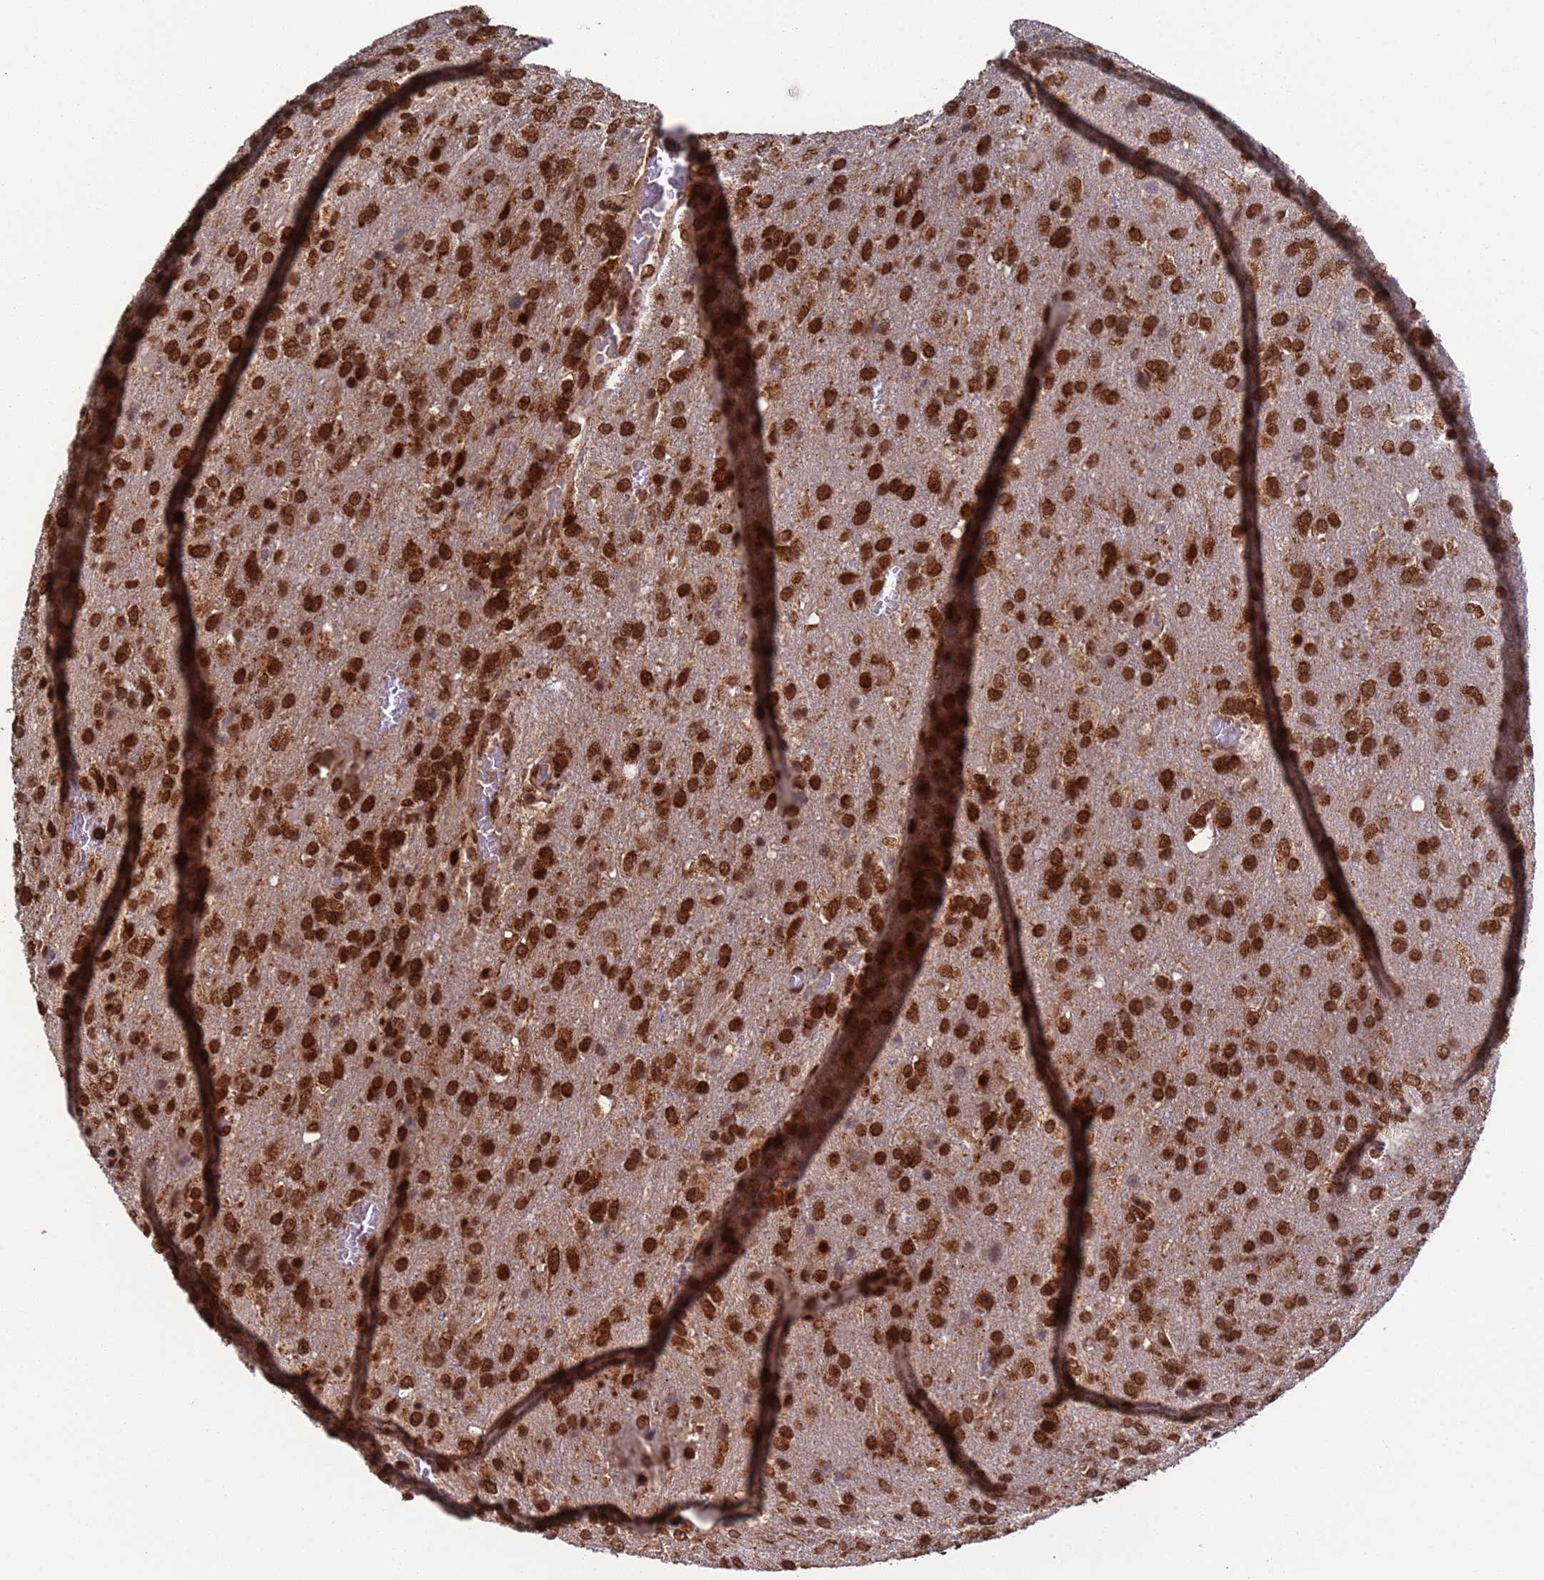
{"staining": {"intensity": "strong", "quantity": ">75%", "location": "cytoplasmic/membranous,nuclear"}, "tissue": "glioma", "cell_type": "Tumor cells", "image_type": "cancer", "snomed": [{"axis": "morphology", "description": "Glioma, malignant, High grade"}, {"axis": "topography", "description": "Brain"}], "caption": "Immunohistochemical staining of human glioma exhibits strong cytoplasmic/membranous and nuclear protein expression in approximately >75% of tumor cells. (DAB IHC with brightfield microscopy, high magnification).", "gene": "FUBP3", "patient": {"sex": "female", "age": 74}}